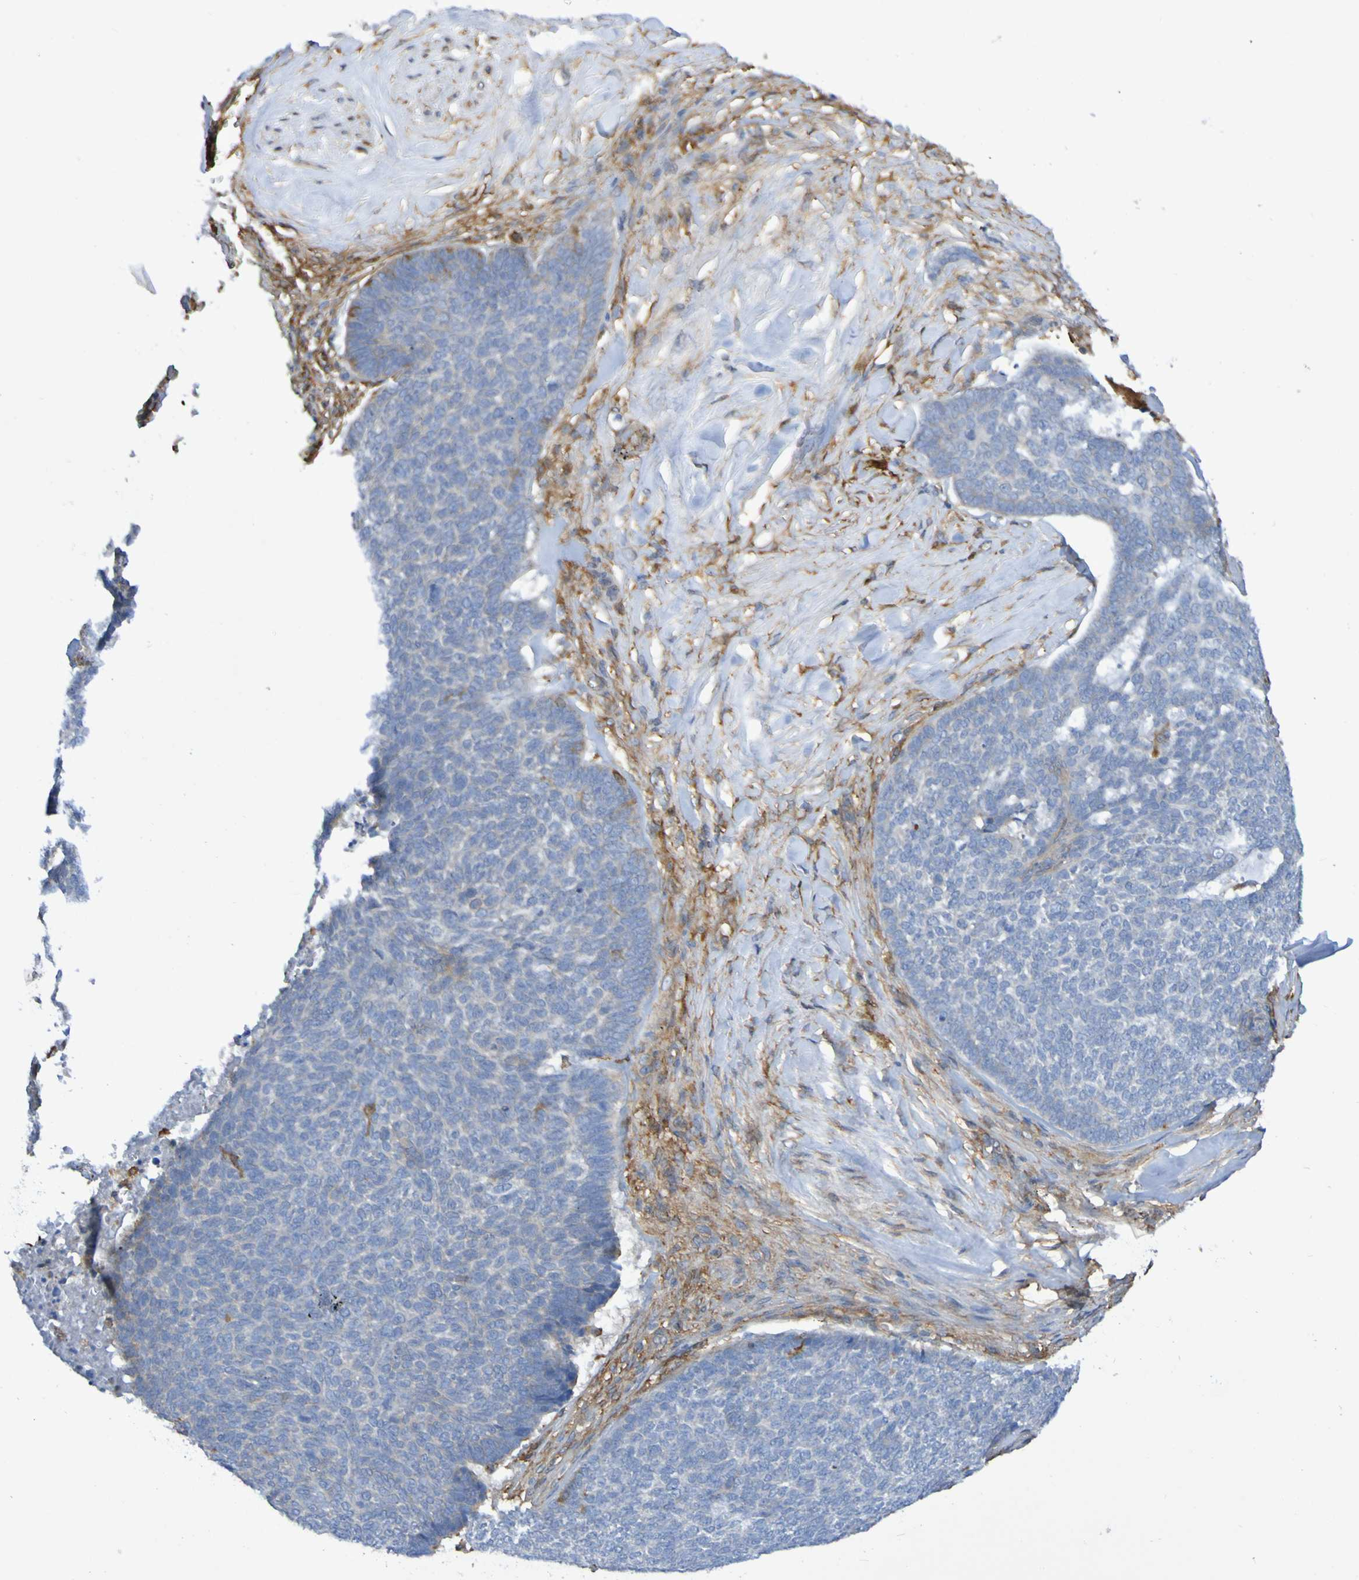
{"staining": {"intensity": "moderate", "quantity": "<25%", "location": "cytoplasmic/membranous"}, "tissue": "skin cancer", "cell_type": "Tumor cells", "image_type": "cancer", "snomed": [{"axis": "morphology", "description": "Basal cell carcinoma"}, {"axis": "topography", "description": "Skin"}], "caption": "A brown stain shows moderate cytoplasmic/membranous positivity of a protein in skin cancer (basal cell carcinoma) tumor cells.", "gene": "SCRG1", "patient": {"sex": "male", "age": 84}}